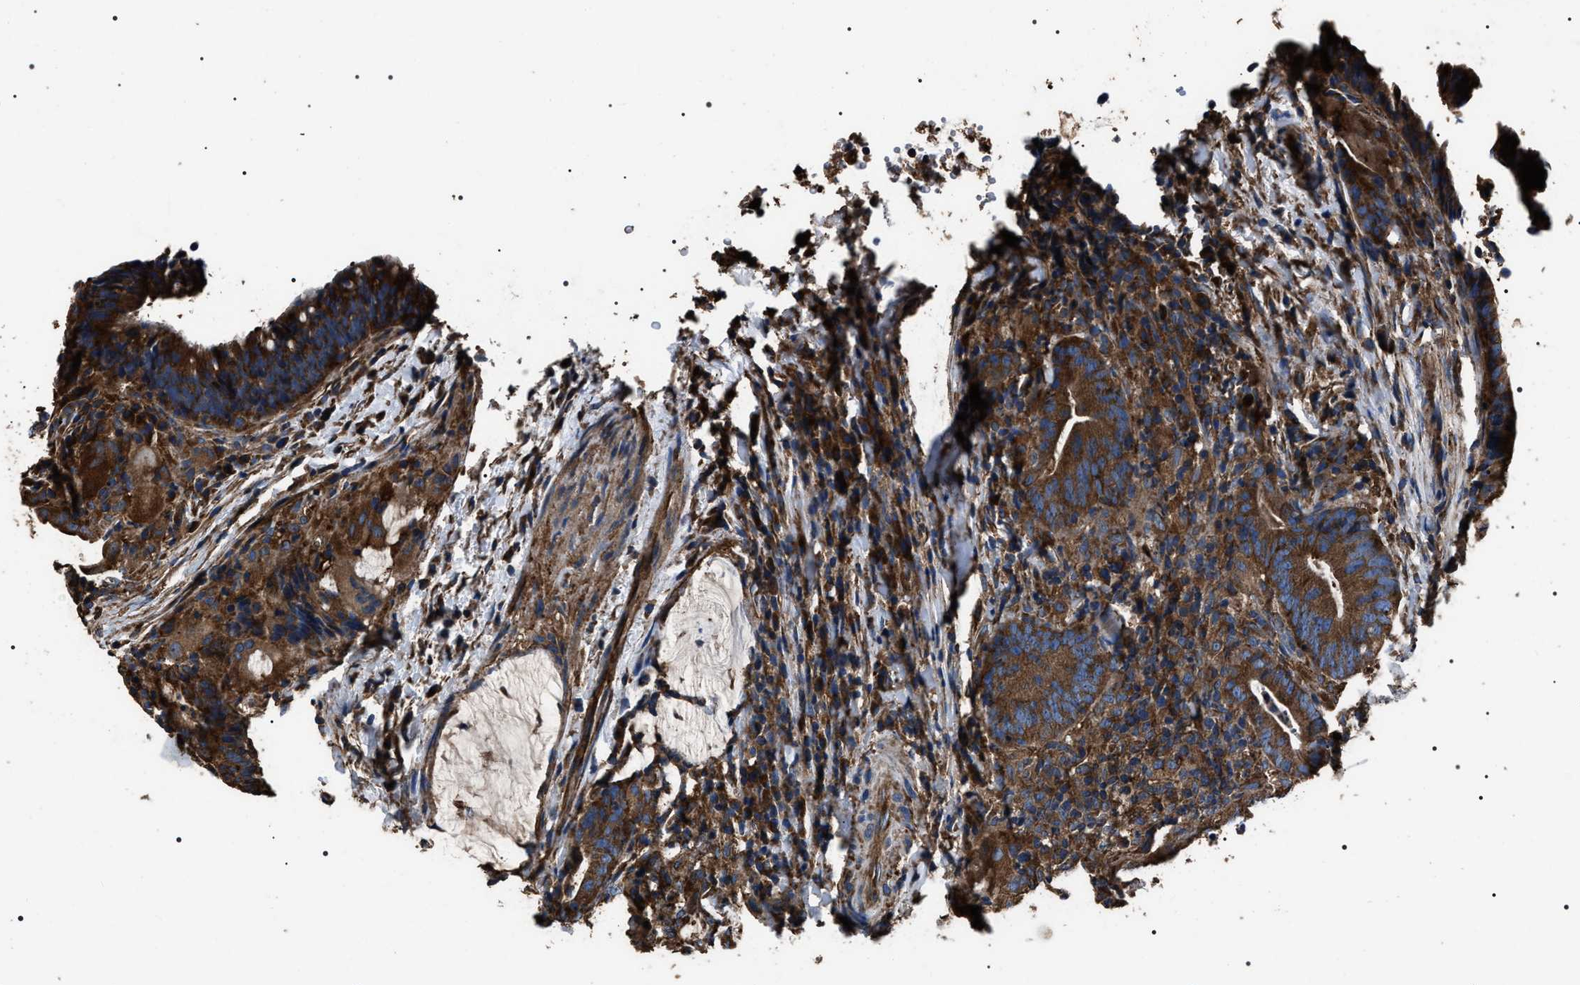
{"staining": {"intensity": "strong", "quantity": ">75%", "location": "cytoplasmic/membranous"}, "tissue": "colorectal cancer", "cell_type": "Tumor cells", "image_type": "cancer", "snomed": [{"axis": "morphology", "description": "Adenocarcinoma, NOS"}, {"axis": "topography", "description": "Colon"}], "caption": "There is high levels of strong cytoplasmic/membranous positivity in tumor cells of colorectal cancer (adenocarcinoma), as demonstrated by immunohistochemical staining (brown color).", "gene": "HSCB", "patient": {"sex": "female", "age": 66}}